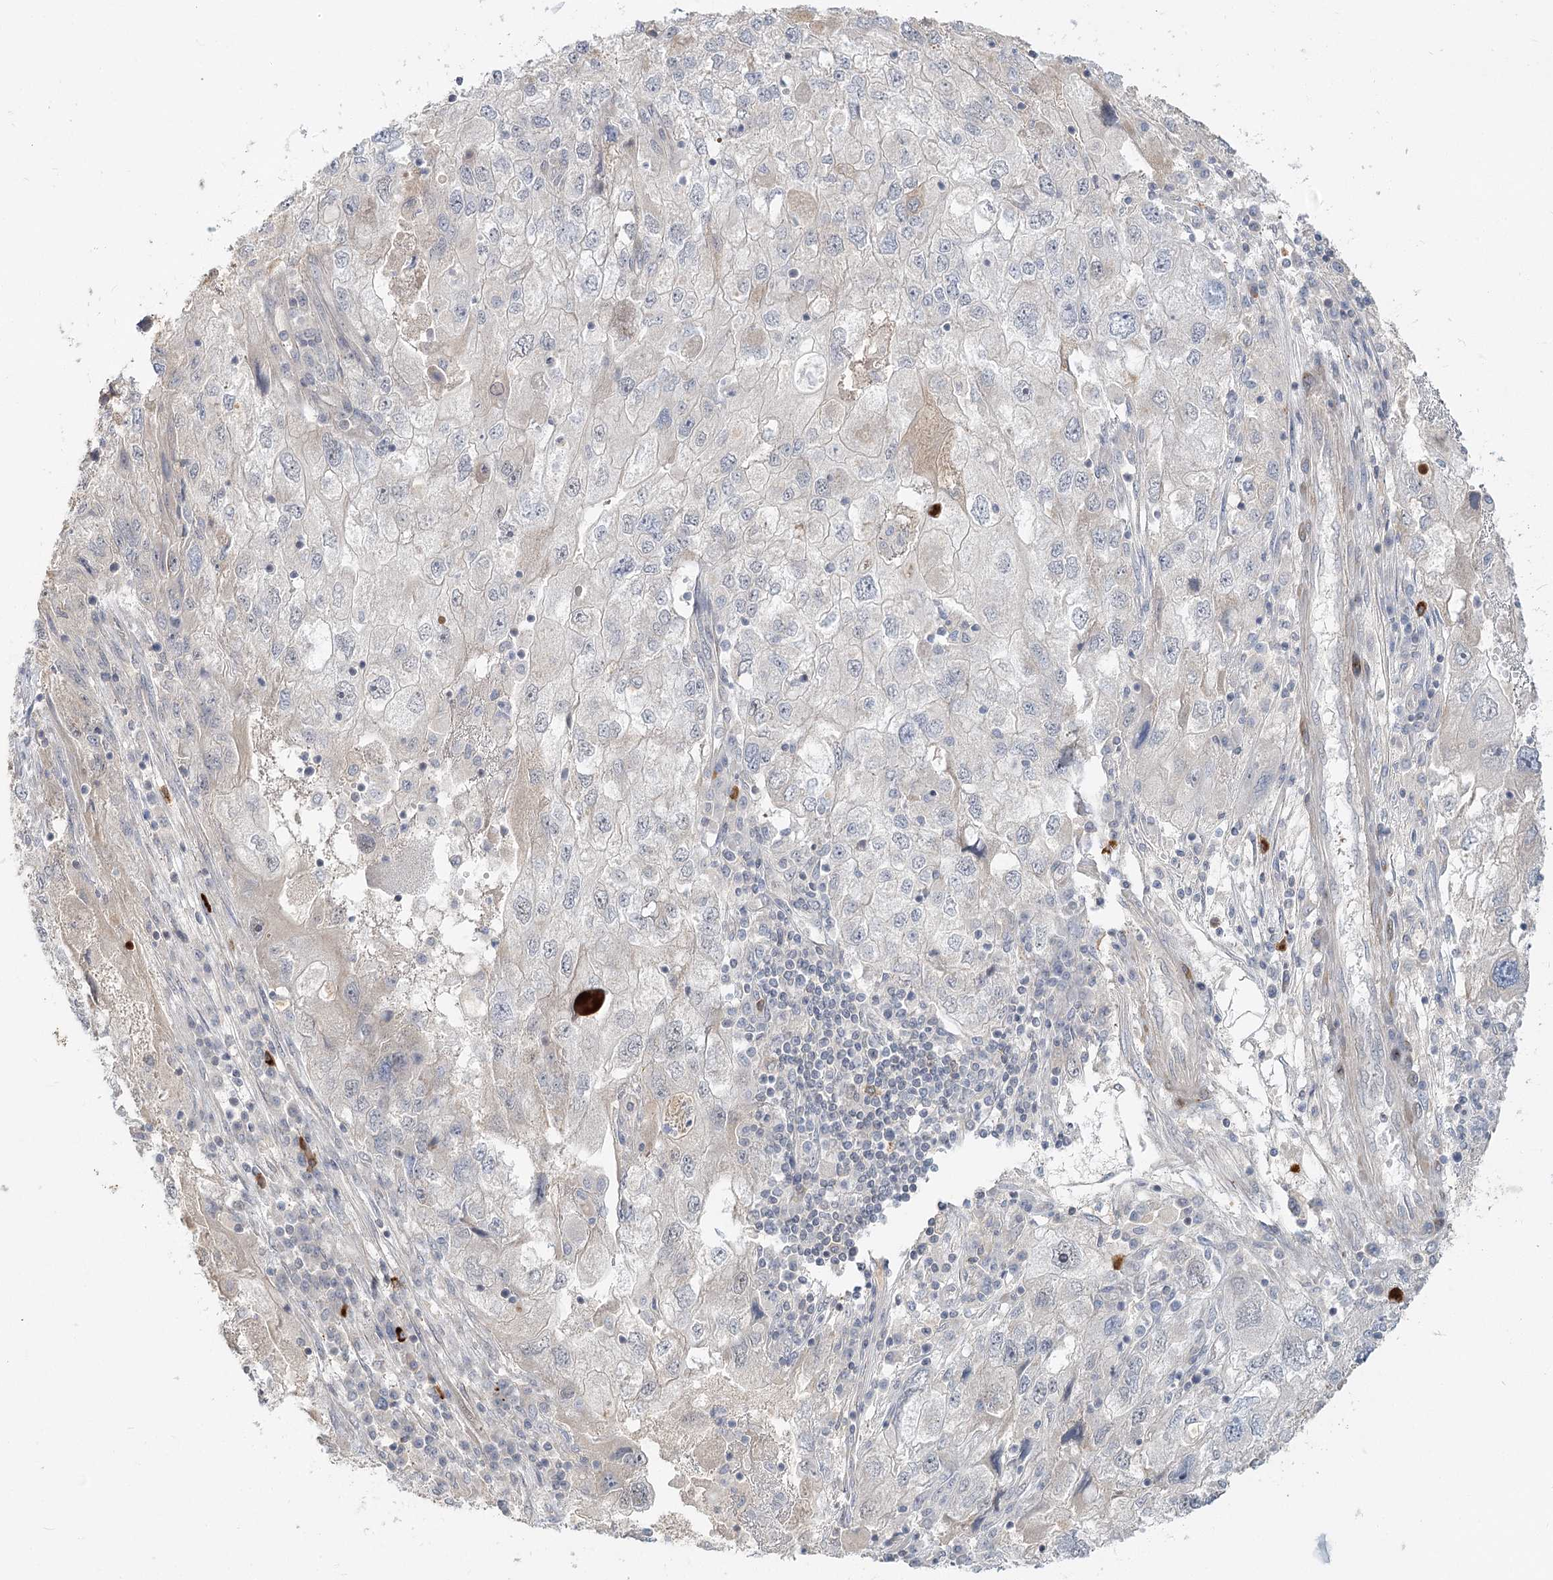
{"staining": {"intensity": "negative", "quantity": "none", "location": "none"}, "tissue": "endometrial cancer", "cell_type": "Tumor cells", "image_type": "cancer", "snomed": [{"axis": "morphology", "description": "Adenocarcinoma, NOS"}, {"axis": "topography", "description": "Endometrium"}], "caption": "A histopathology image of human endometrial cancer (adenocarcinoma) is negative for staining in tumor cells.", "gene": "GUCY2C", "patient": {"sex": "female", "age": 49}}